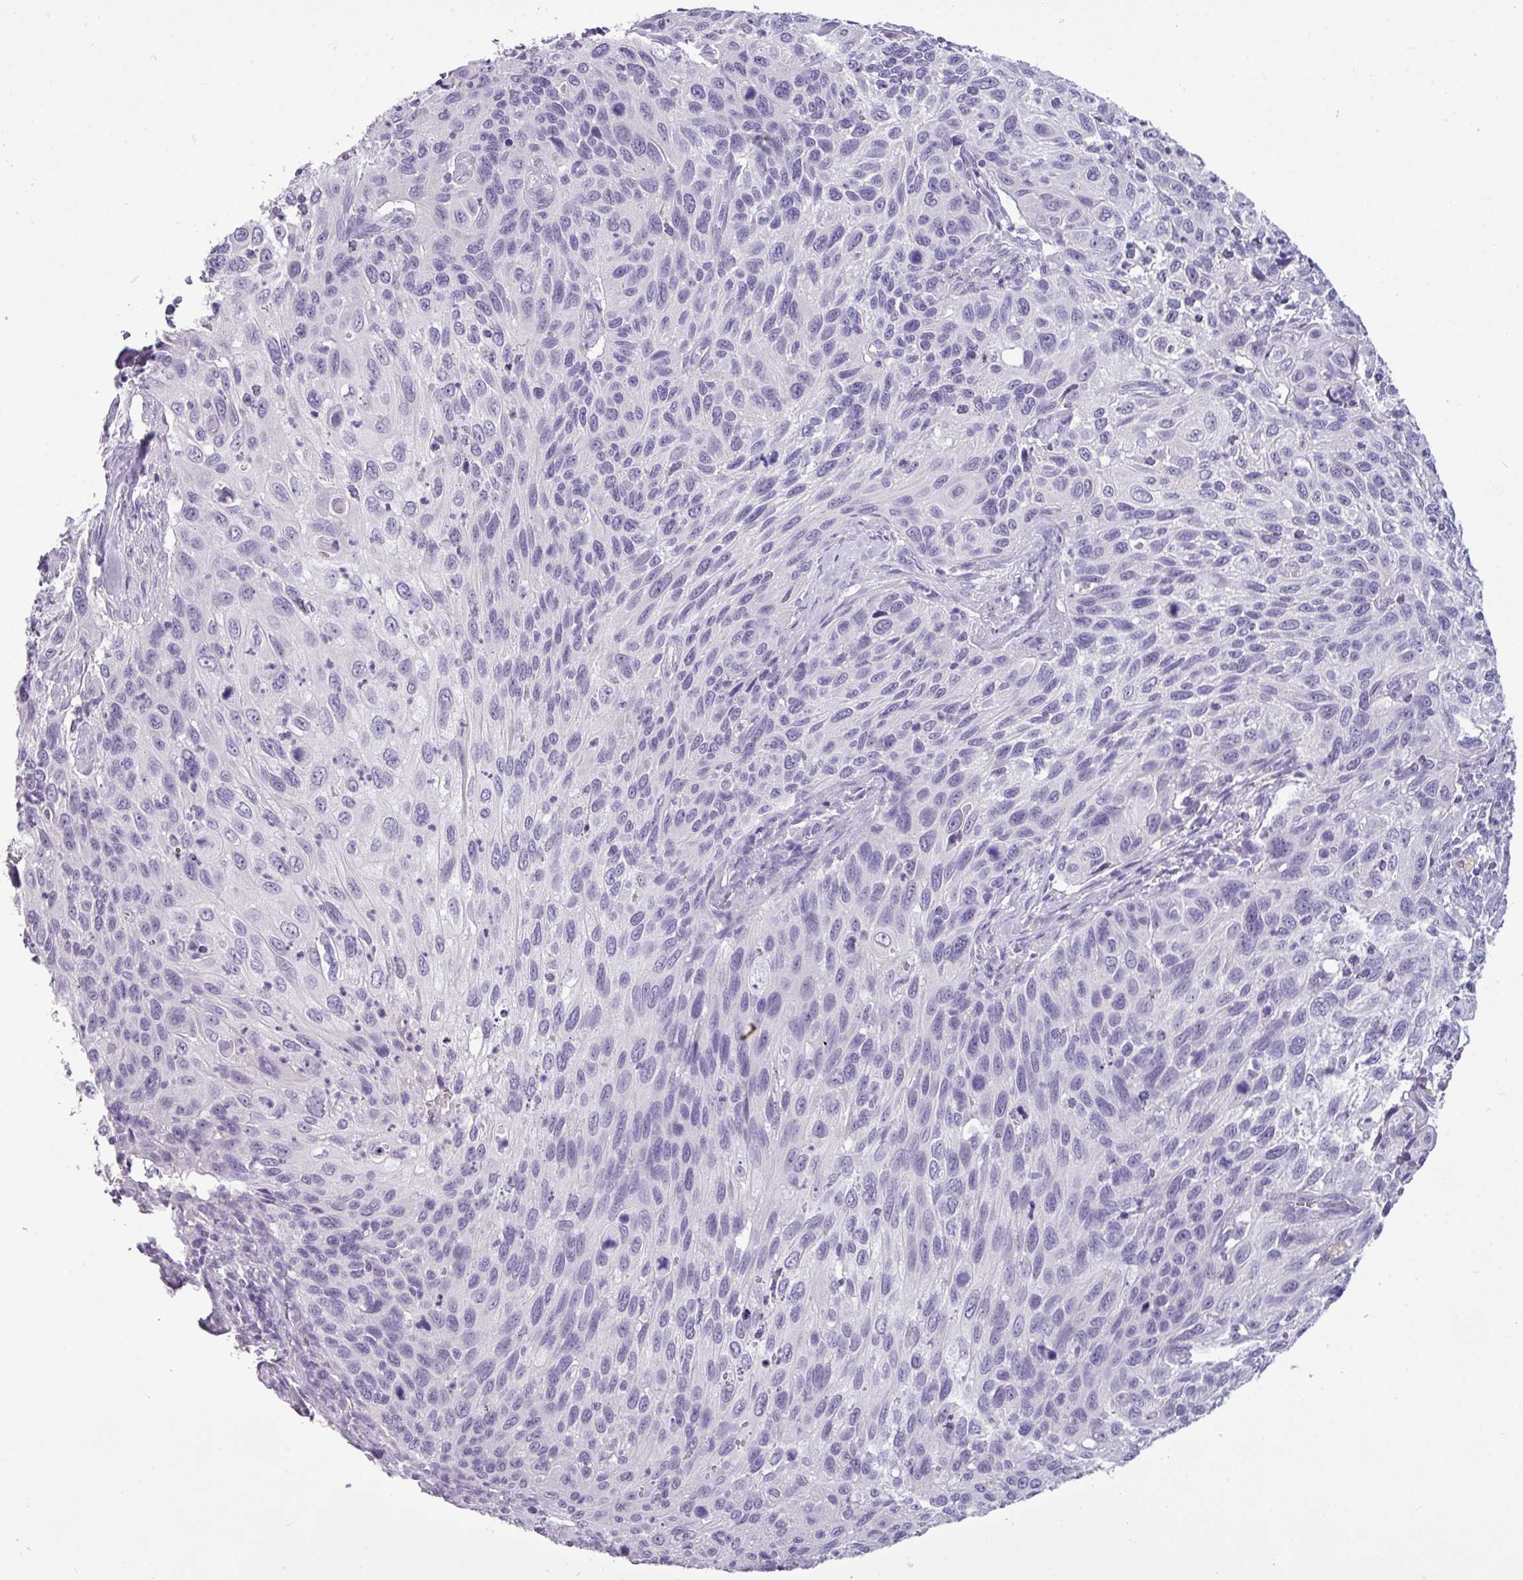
{"staining": {"intensity": "negative", "quantity": "none", "location": "none"}, "tissue": "cervical cancer", "cell_type": "Tumor cells", "image_type": "cancer", "snomed": [{"axis": "morphology", "description": "Squamous cell carcinoma, NOS"}, {"axis": "topography", "description": "Cervix"}], "caption": "Cervical squamous cell carcinoma was stained to show a protein in brown. There is no significant staining in tumor cells.", "gene": "TMEM91", "patient": {"sex": "female", "age": 70}}